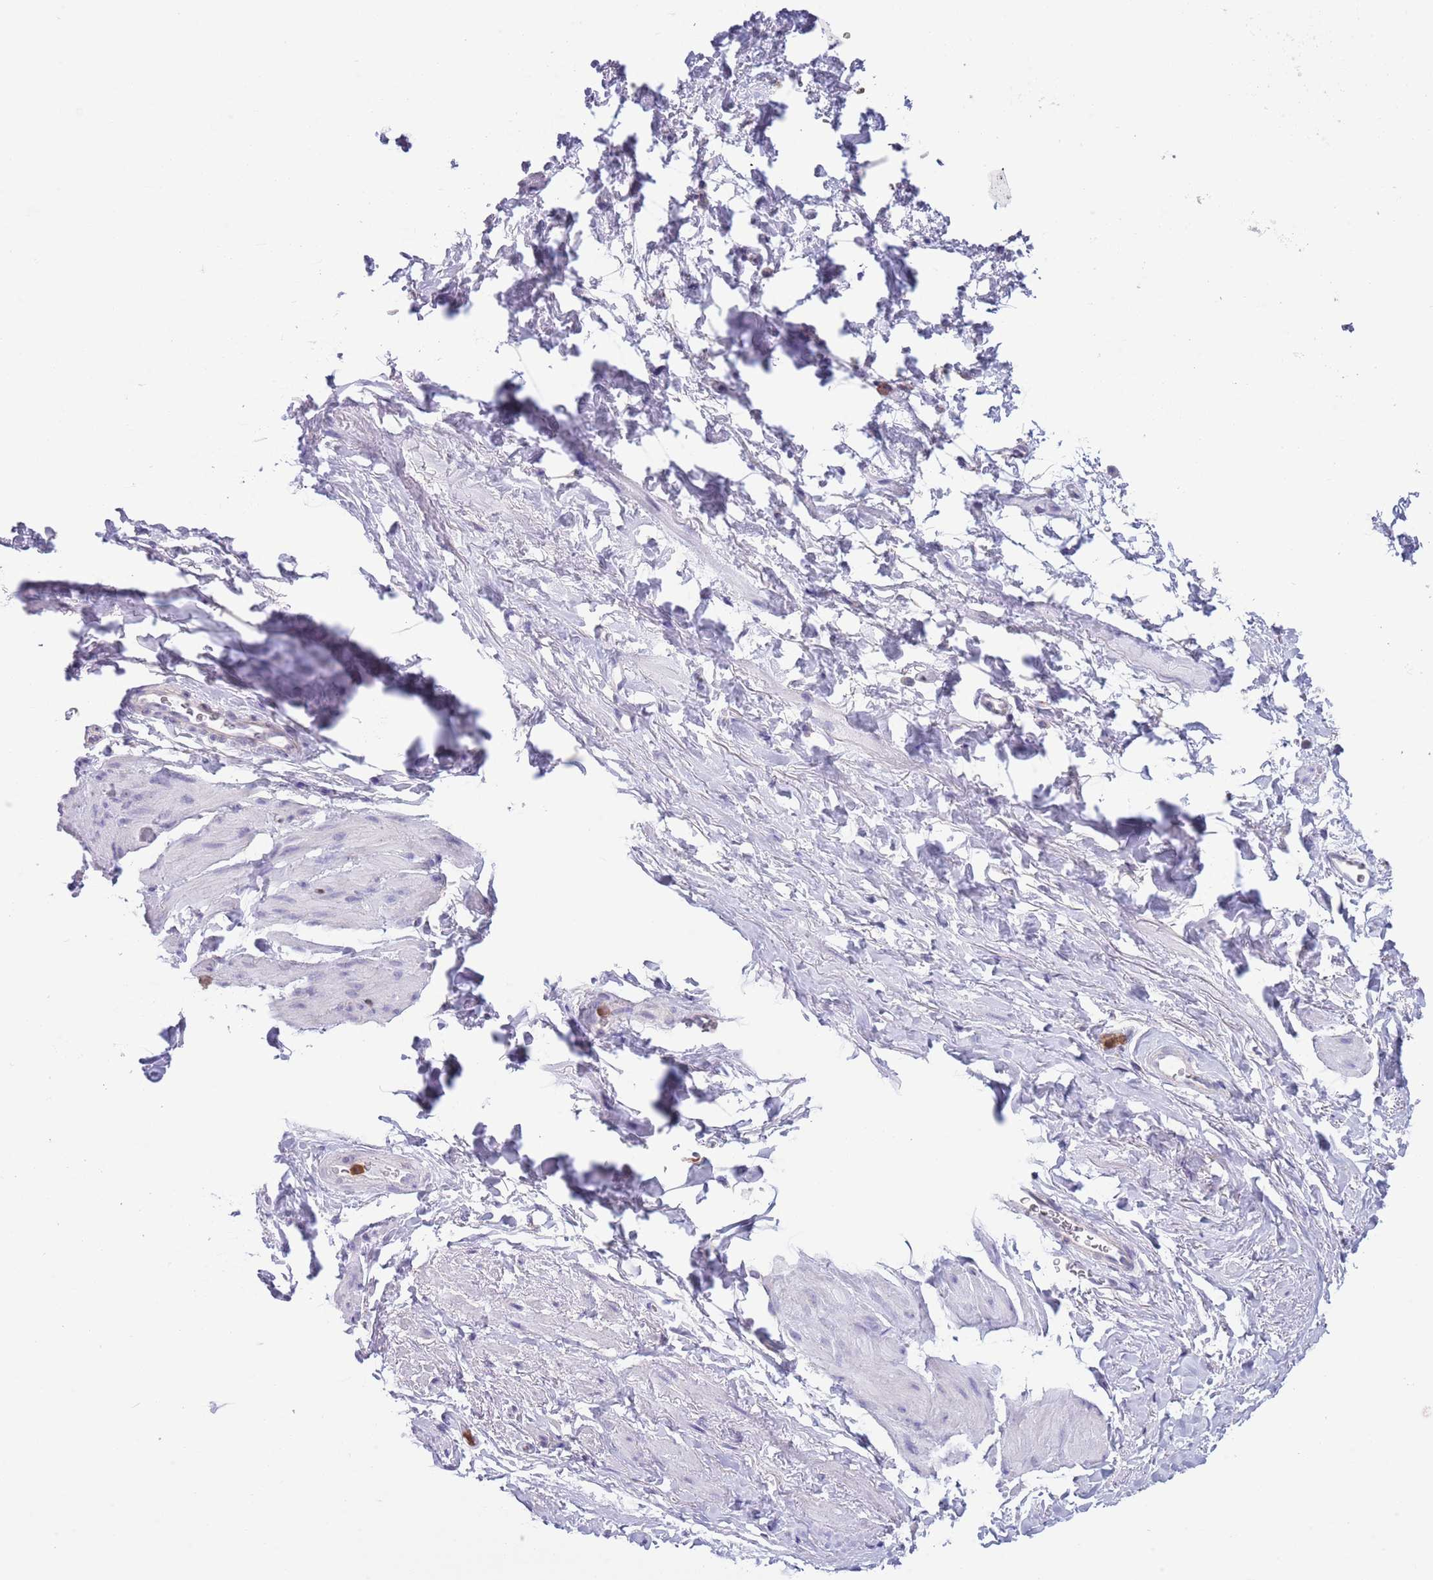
{"staining": {"intensity": "negative", "quantity": "none", "location": "none"}, "tissue": "smooth muscle", "cell_type": "Smooth muscle cells", "image_type": "normal", "snomed": [{"axis": "morphology", "description": "Normal tissue, NOS"}, {"axis": "topography", "description": "Smooth muscle"}, {"axis": "topography", "description": "Peripheral nerve tissue"}], "caption": "High magnification brightfield microscopy of benign smooth muscle stained with DAB (3,3'-diaminobenzidine) (brown) and counterstained with hematoxylin (blue): smooth muscle cells show no significant expression.", "gene": "ZFP2", "patient": {"sex": "male", "age": 69}}